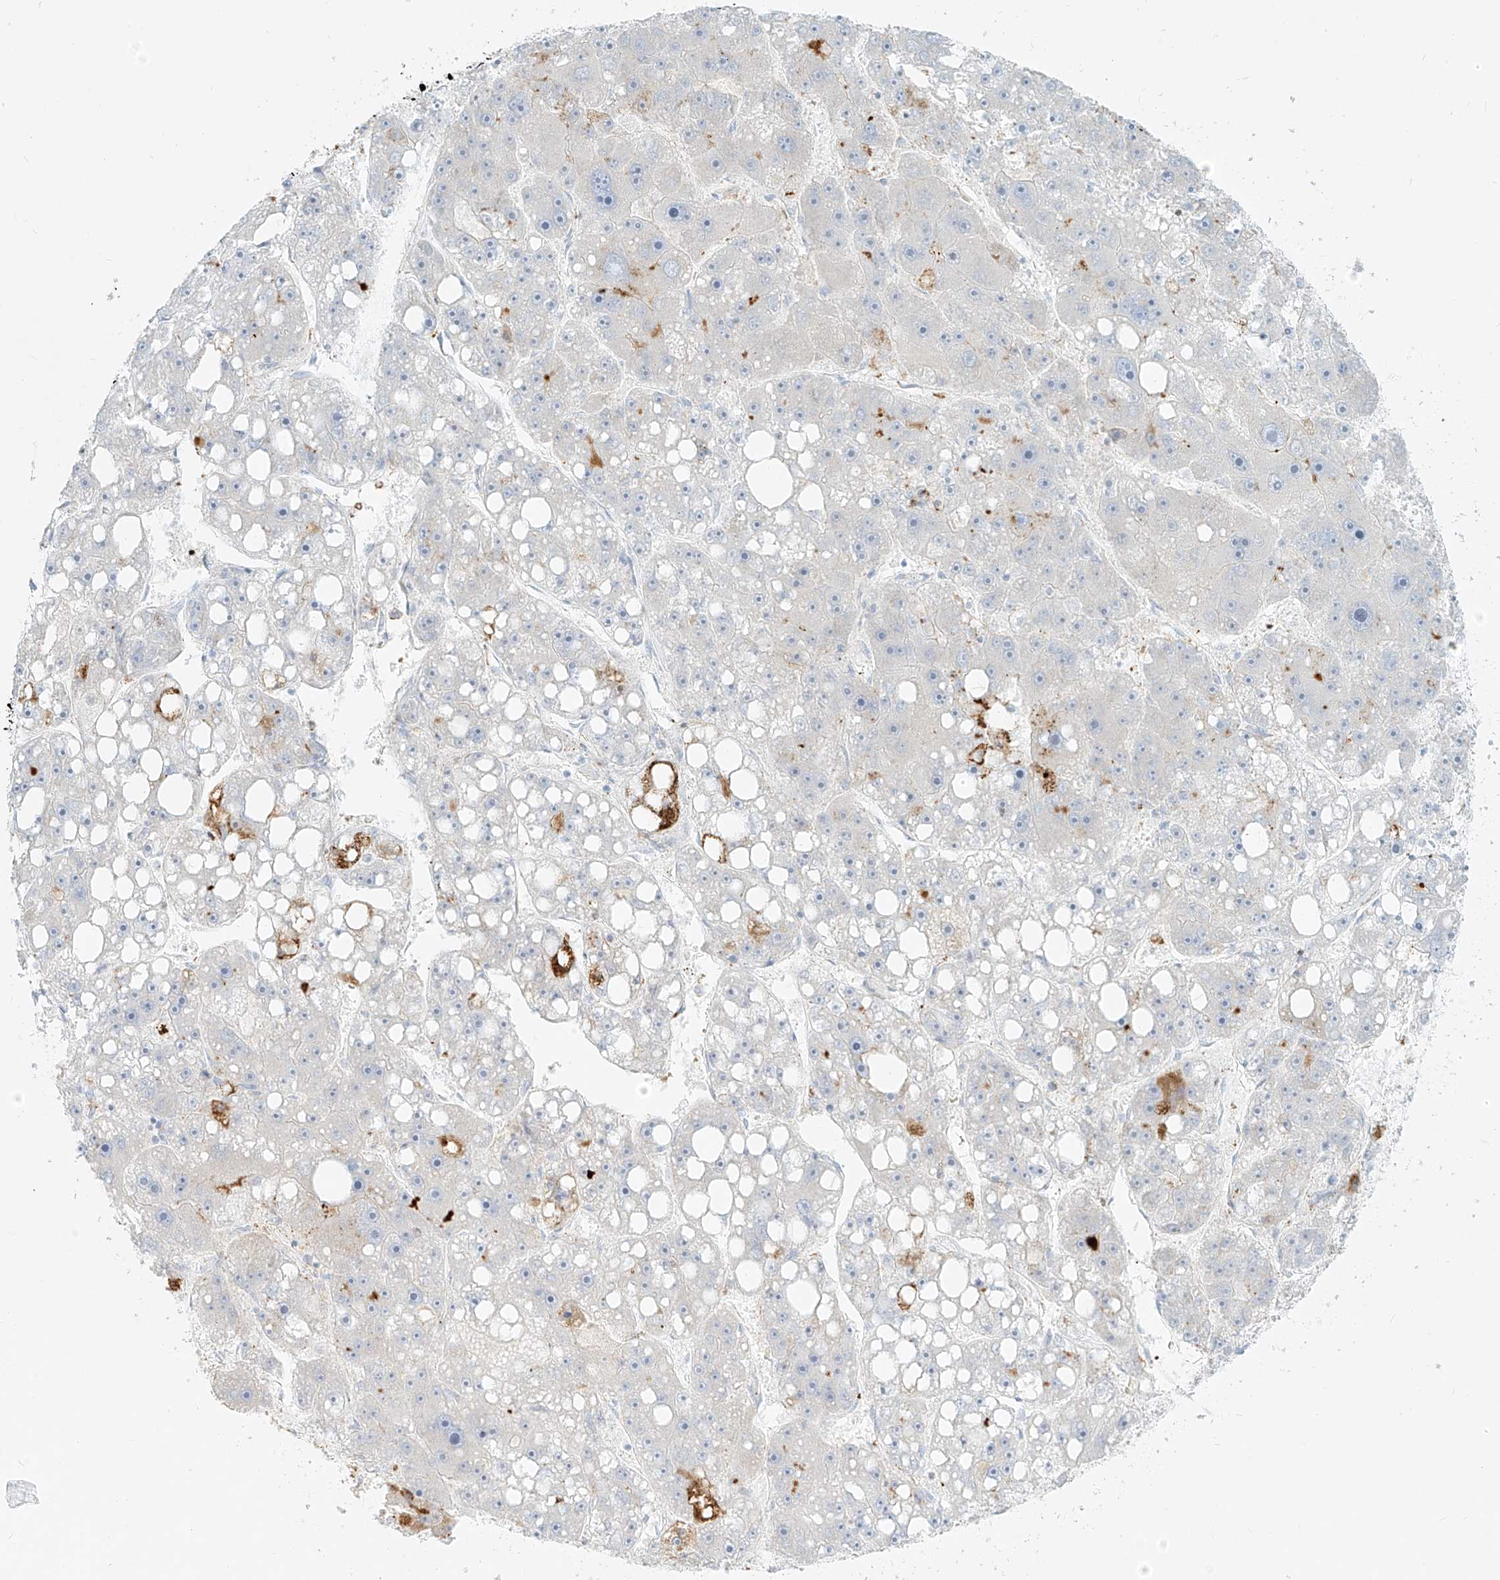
{"staining": {"intensity": "negative", "quantity": "none", "location": "none"}, "tissue": "liver cancer", "cell_type": "Tumor cells", "image_type": "cancer", "snomed": [{"axis": "morphology", "description": "Carcinoma, Hepatocellular, NOS"}, {"axis": "topography", "description": "Liver"}], "caption": "Human hepatocellular carcinoma (liver) stained for a protein using IHC demonstrates no staining in tumor cells.", "gene": "OCSTAMP", "patient": {"sex": "female", "age": 61}}